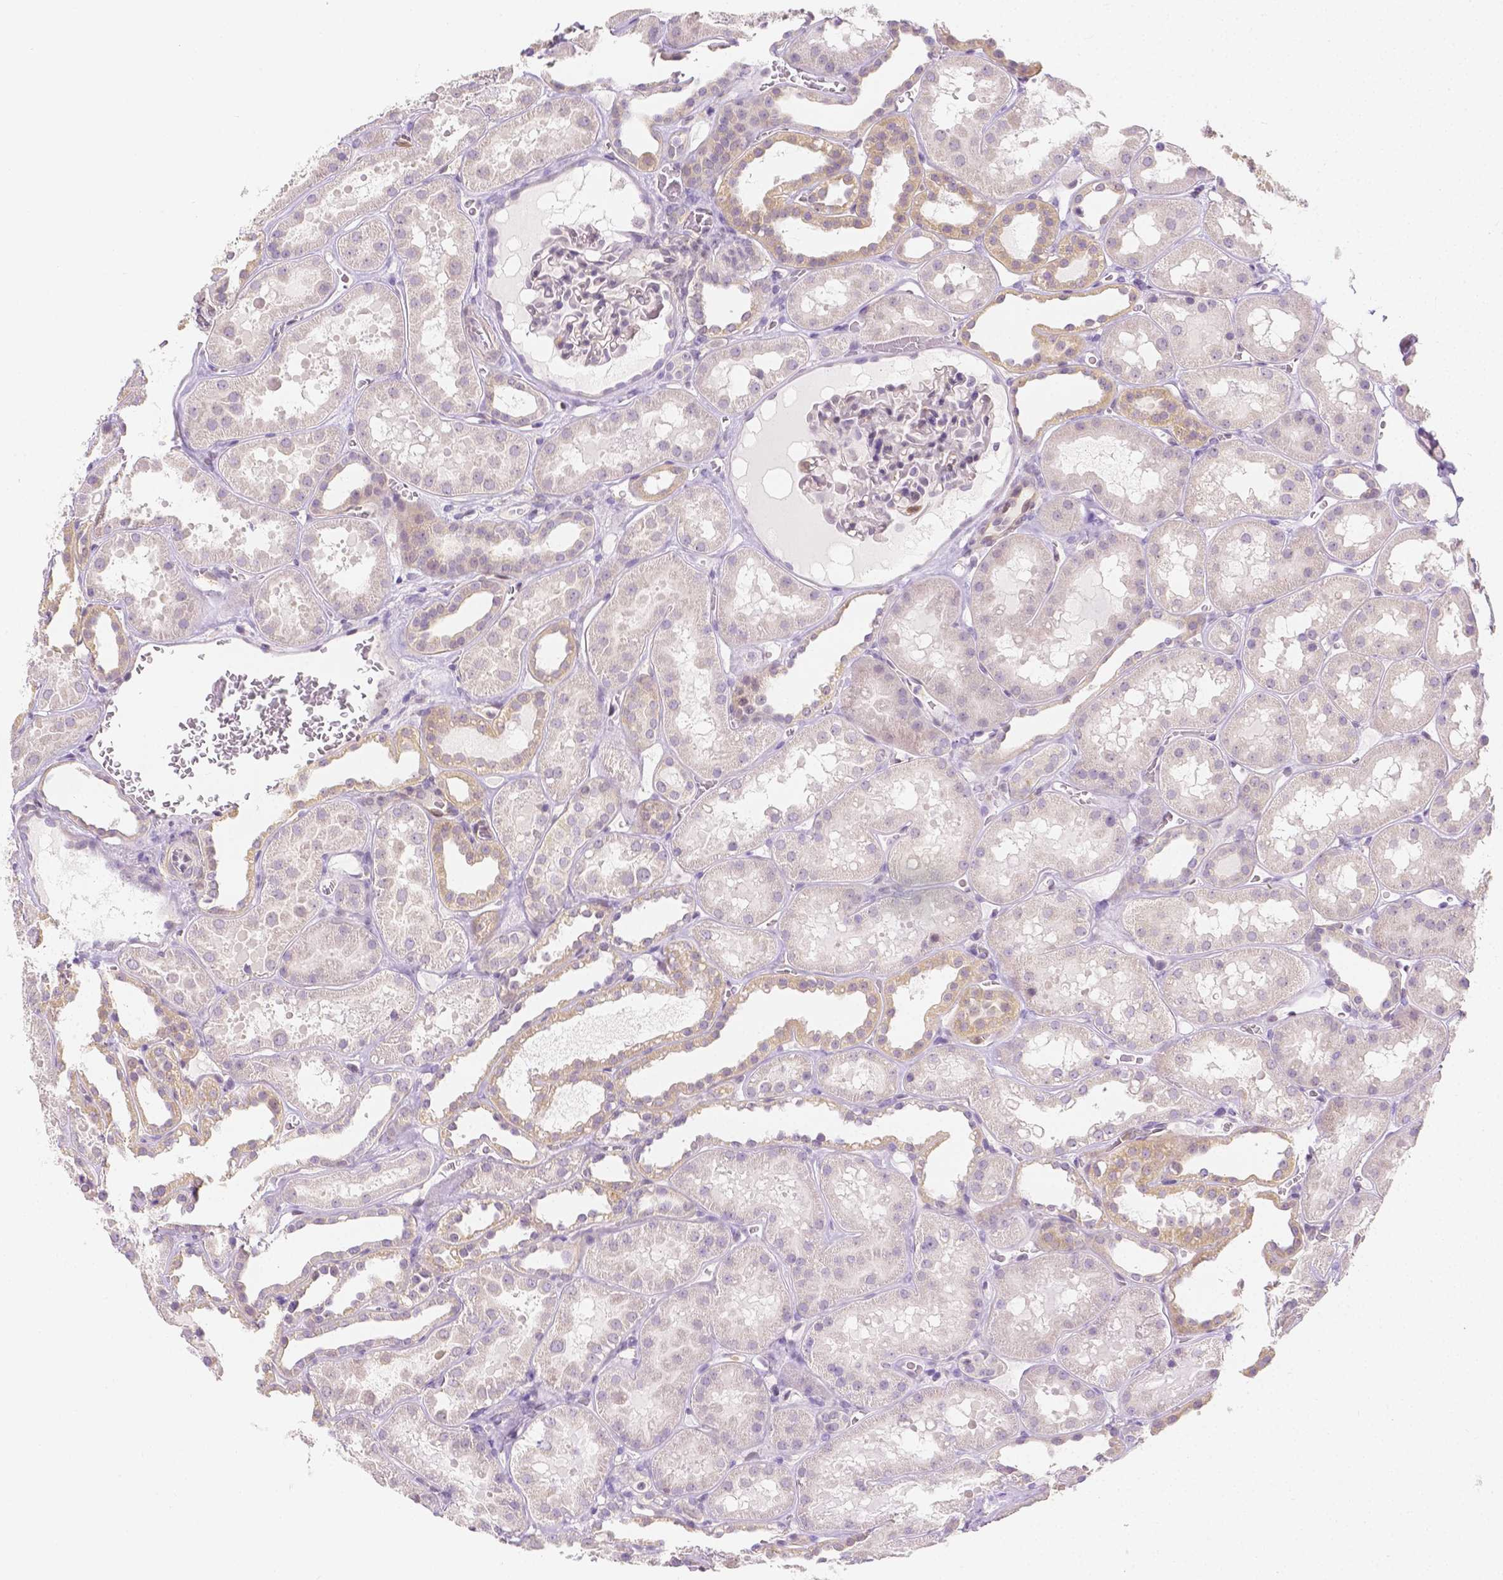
{"staining": {"intensity": "negative", "quantity": "none", "location": "none"}, "tissue": "kidney", "cell_type": "Cells in glomeruli", "image_type": "normal", "snomed": [{"axis": "morphology", "description": "Normal tissue, NOS"}, {"axis": "topography", "description": "Kidney"}], "caption": "The photomicrograph demonstrates no significant positivity in cells in glomeruli of kidney. (Brightfield microscopy of DAB (3,3'-diaminobenzidine) immunohistochemistry (IHC) at high magnification).", "gene": "SGTB", "patient": {"sex": "female", "age": 41}}